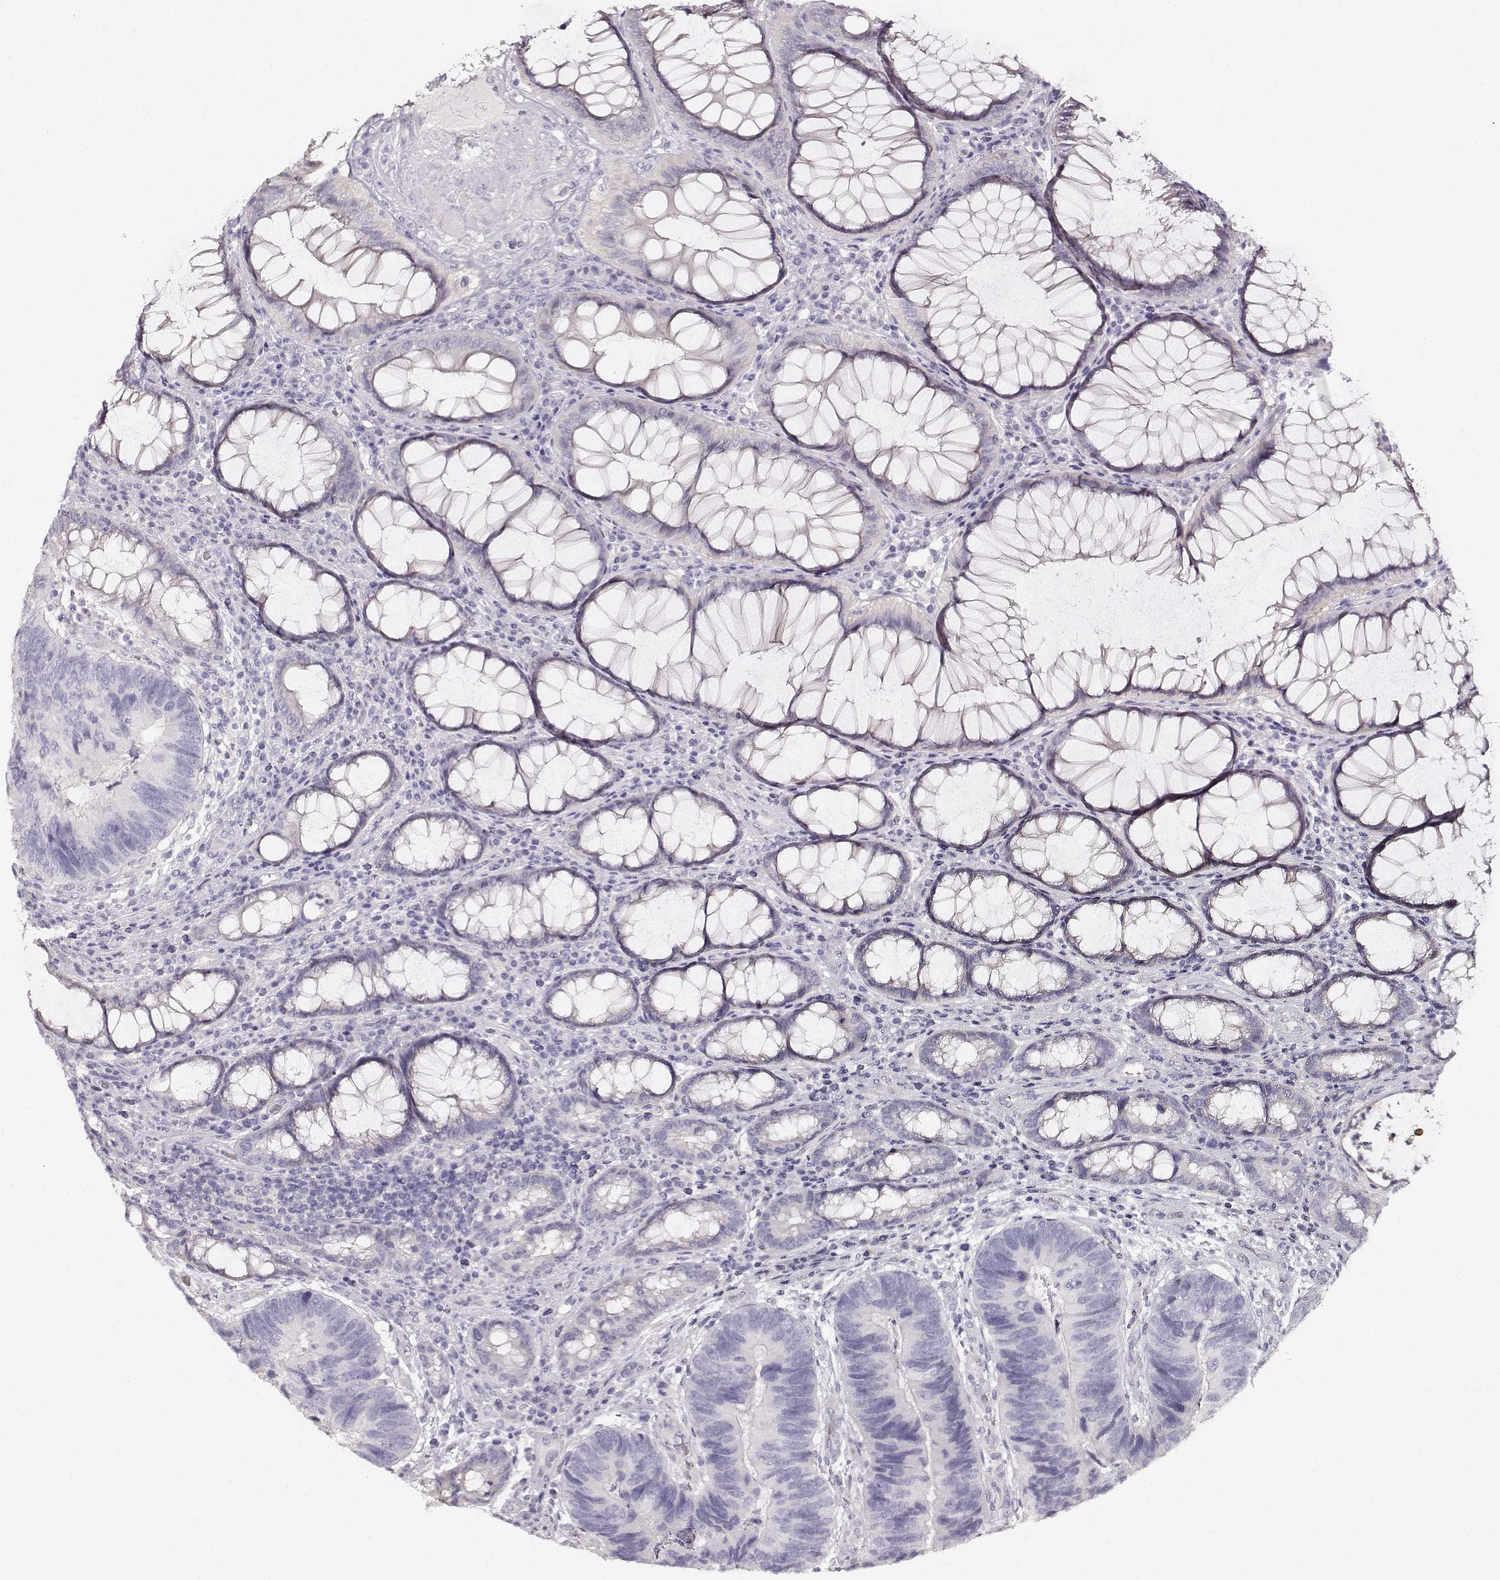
{"staining": {"intensity": "negative", "quantity": "none", "location": "none"}, "tissue": "colorectal cancer", "cell_type": "Tumor cells", "image_type": "cancer", "snomed": [{"axis": "morphology", "description": "Adenocarcinoma, NOS"}, {"axis": "topography", "description": "Colon"}], "caption": "An image of colorectal cancer (adenocarcinoma) stained for a protein displays no brown staining in tumor cells.", "gene": "NDRG4", "patient": {"sex": "female", "age": 67}}